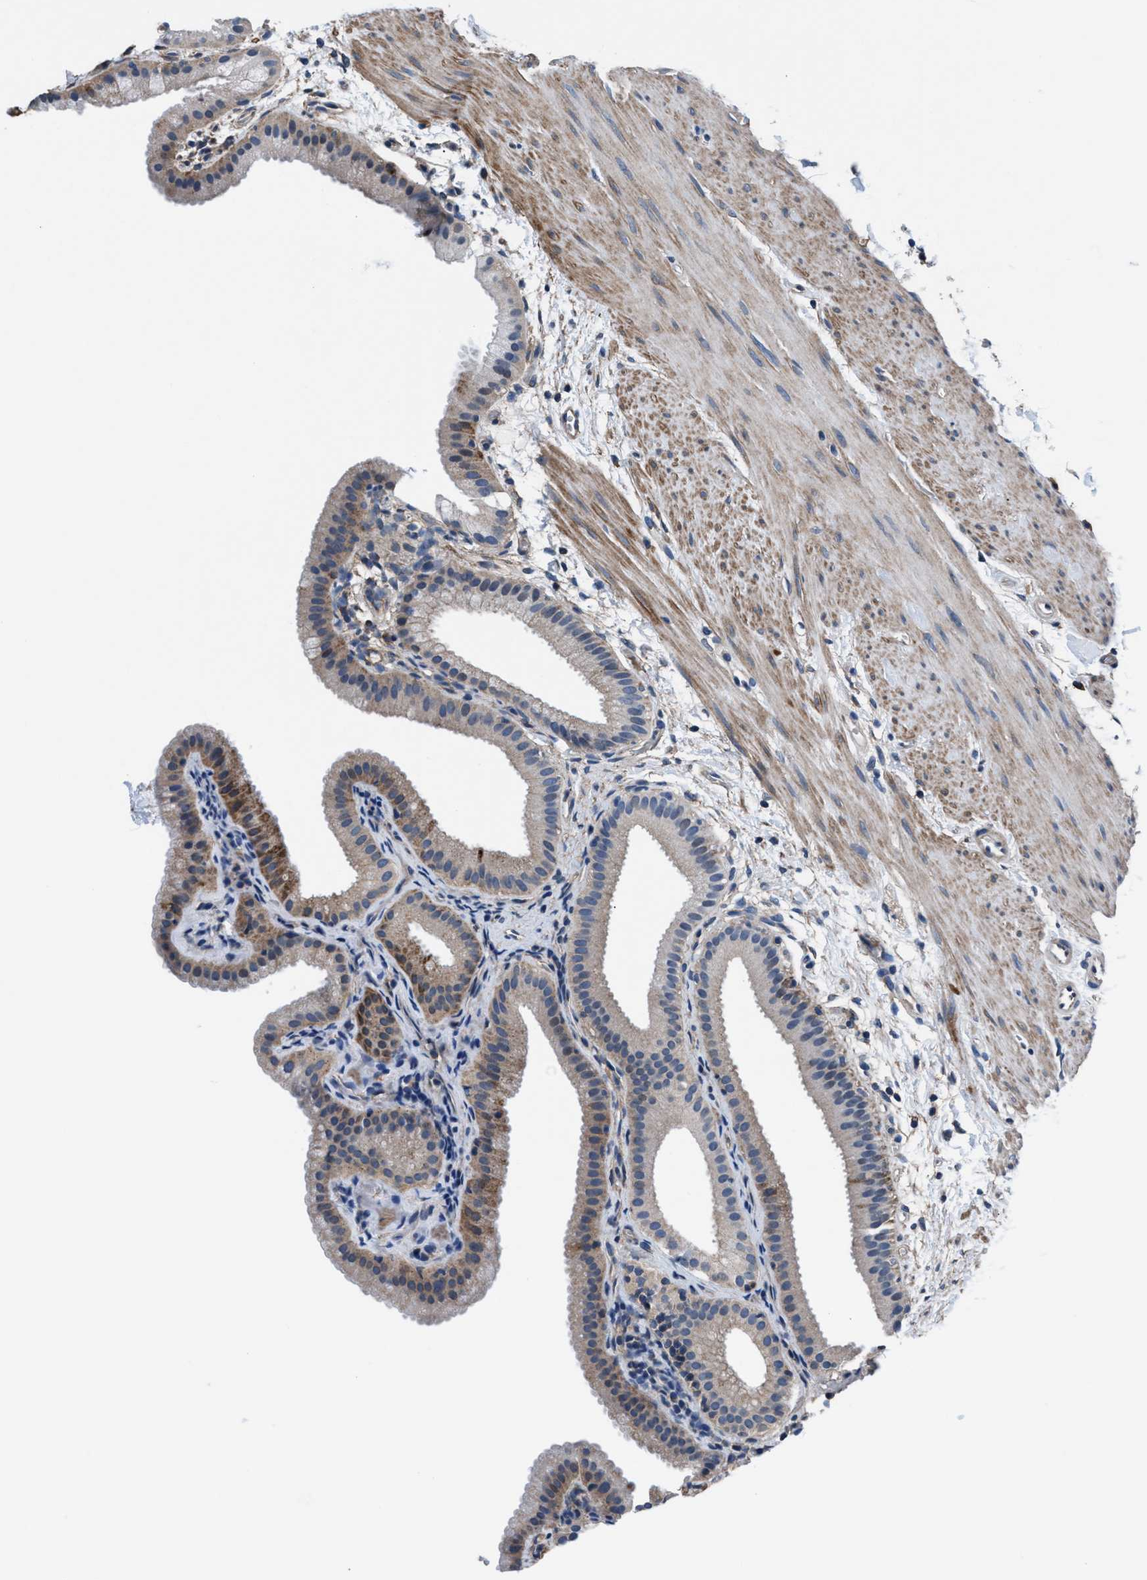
{"staining": {"intensity": "moderate", "quantity": "25%-75%", "location": "cytoplasmic/membranous"}, "tissue": "gallbladder", "cell_type": "Glandular cells", "image_type": "normal", "snomed": [{"axis": "morphology", "description": "Normal tissue, NOS"}, {"axis": "topography", "description": "Gallbladder"}], "caption": "Gallbladder stained for a protein exhibits moderate cytoplasmic/membranous positivity in glandular cells. (DAB (3,3'-diaminobenzidine) = brown stain, brightfield microscopy at high magnification).", "gene": "NKTR", "patient": {"sex": "female", "age": 64}}